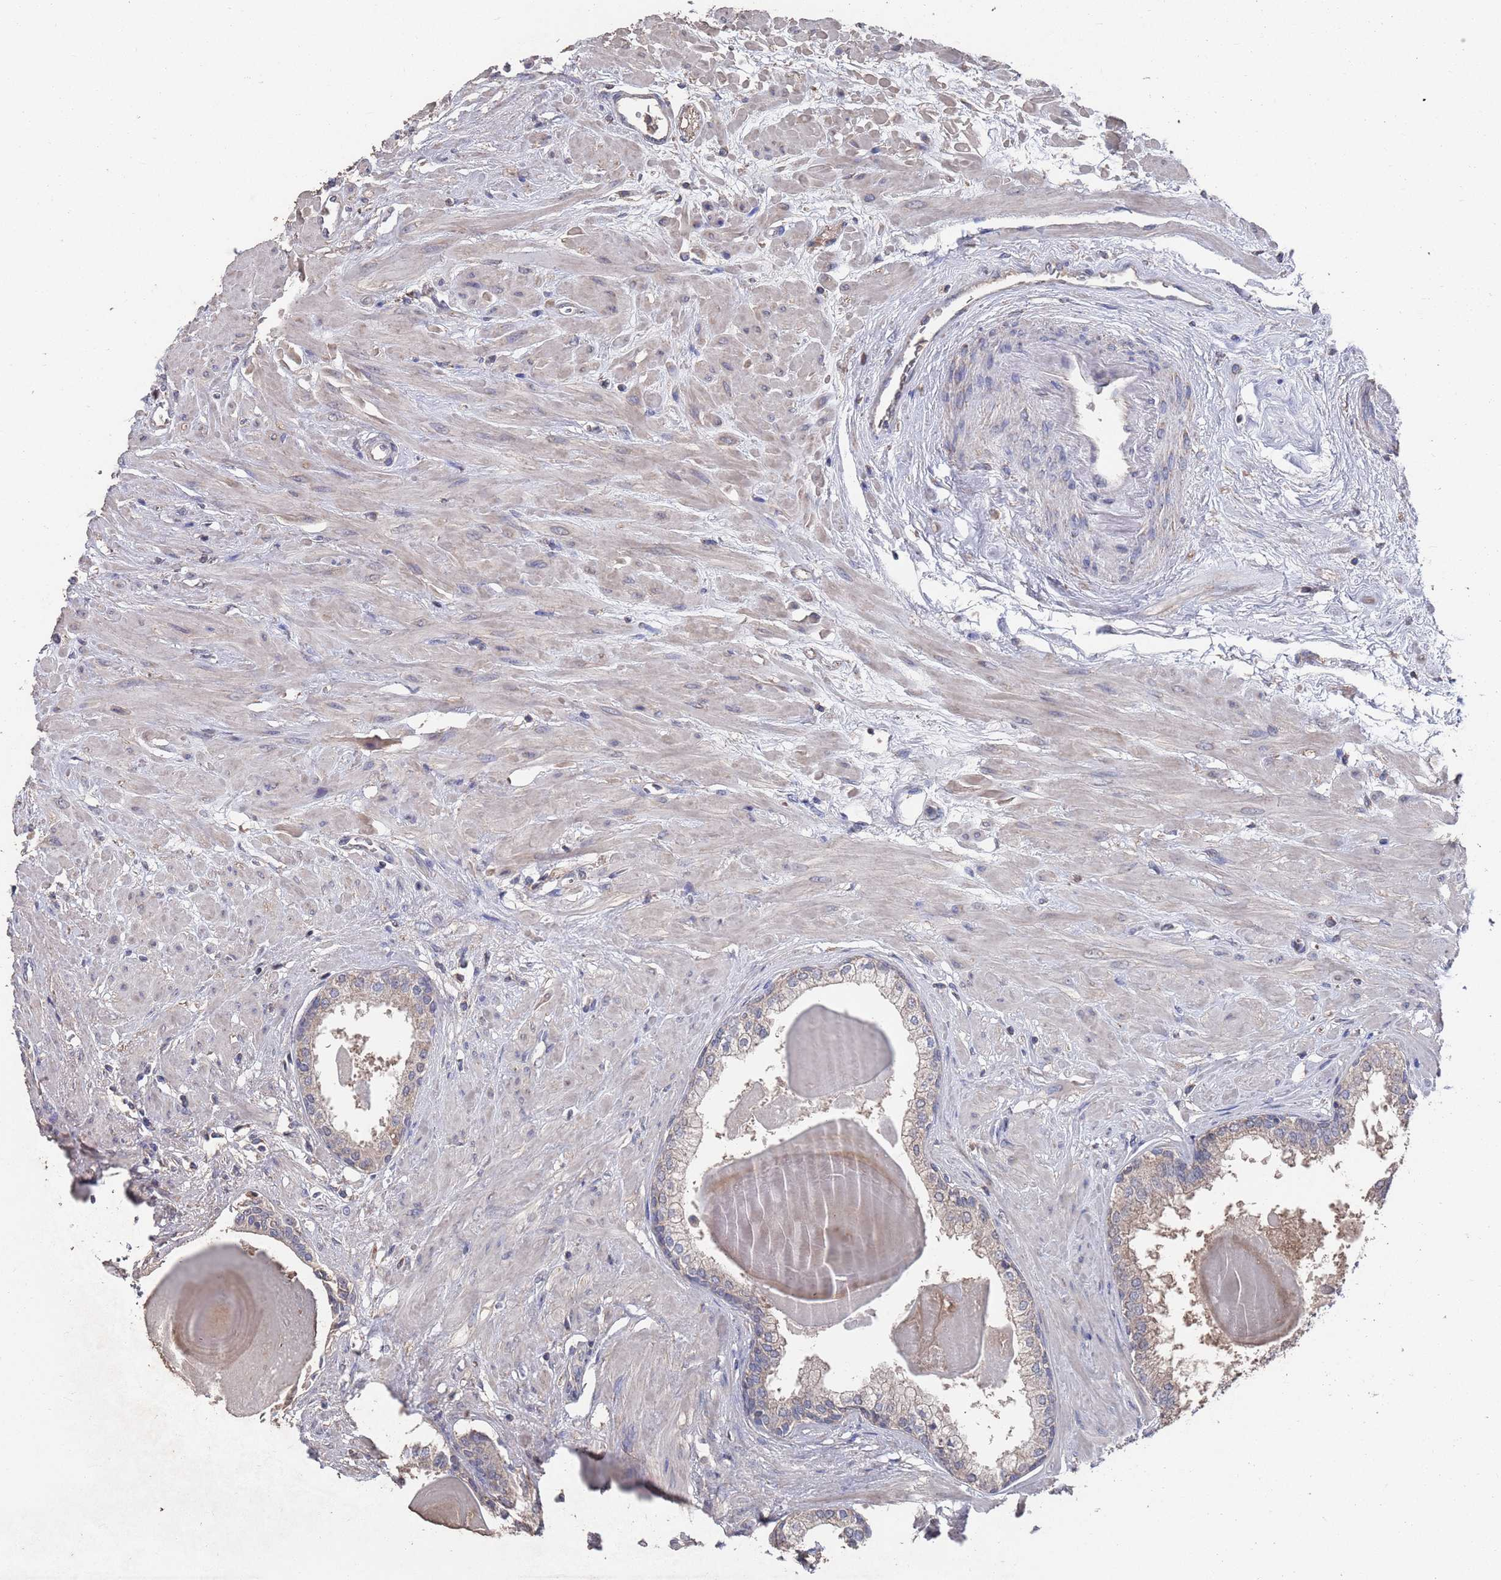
{"staining": {"intensity": "weak", "quantity": "<25%", "location": "cytoplasmic/membranous"}, "tissue": "prostate", "cell_type": "Glandular cells", "image_type": "normal", "snomed": [{"axis": "morphology", "description": "Normal tissue, NOS"}, {"axis": "topography", "description": "Prostate"}], "caption": "Immunohistochemical staining of normal human prostate displays no significant positivity in glandular cells. (Immunohistochemistry, brightfield microscopy, high magnification).", "gene": "BTBD18", "patient": {"sex": "male", "age": 57}}